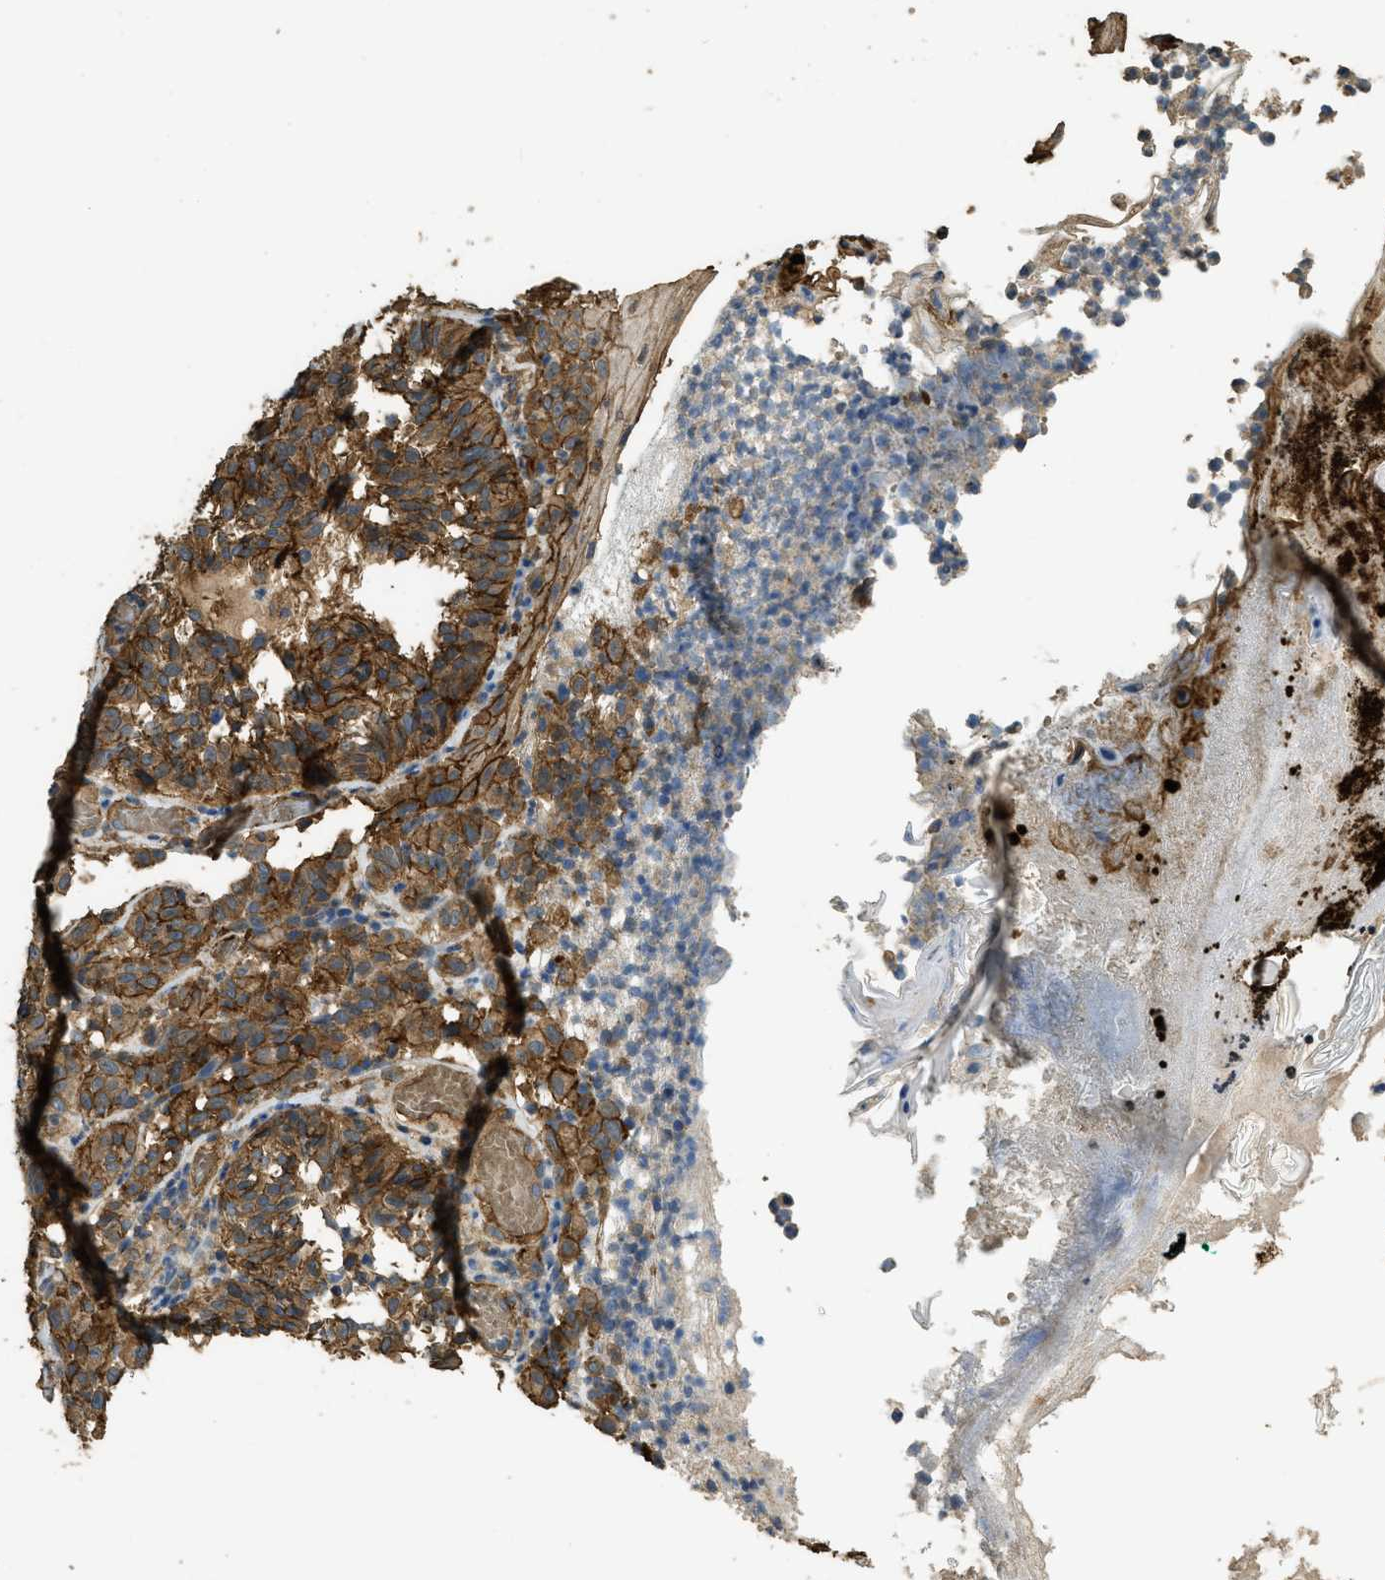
{"staining": {"intensity": "strong", "quantity": ">75%", "location": "cytoplasmic/membranous"}, "tissue": "melanoma", "cell_type": "Tumor cells", "image_type": "cancer", "snomed": [{"axis": "morphology", "description": "Malignant melanoma, NOS"}, {"axis": "topography", "description": "Skin"}], "caption": "The micrograph shows a brown stain indicating the presence of a protein in the cytoplasmic/membranous of tumor cells in melanoma. (IHC, brightfield microscopy, high magnification).", "gene": "CD276", "patient": {"sex": "female", "age": 46}}